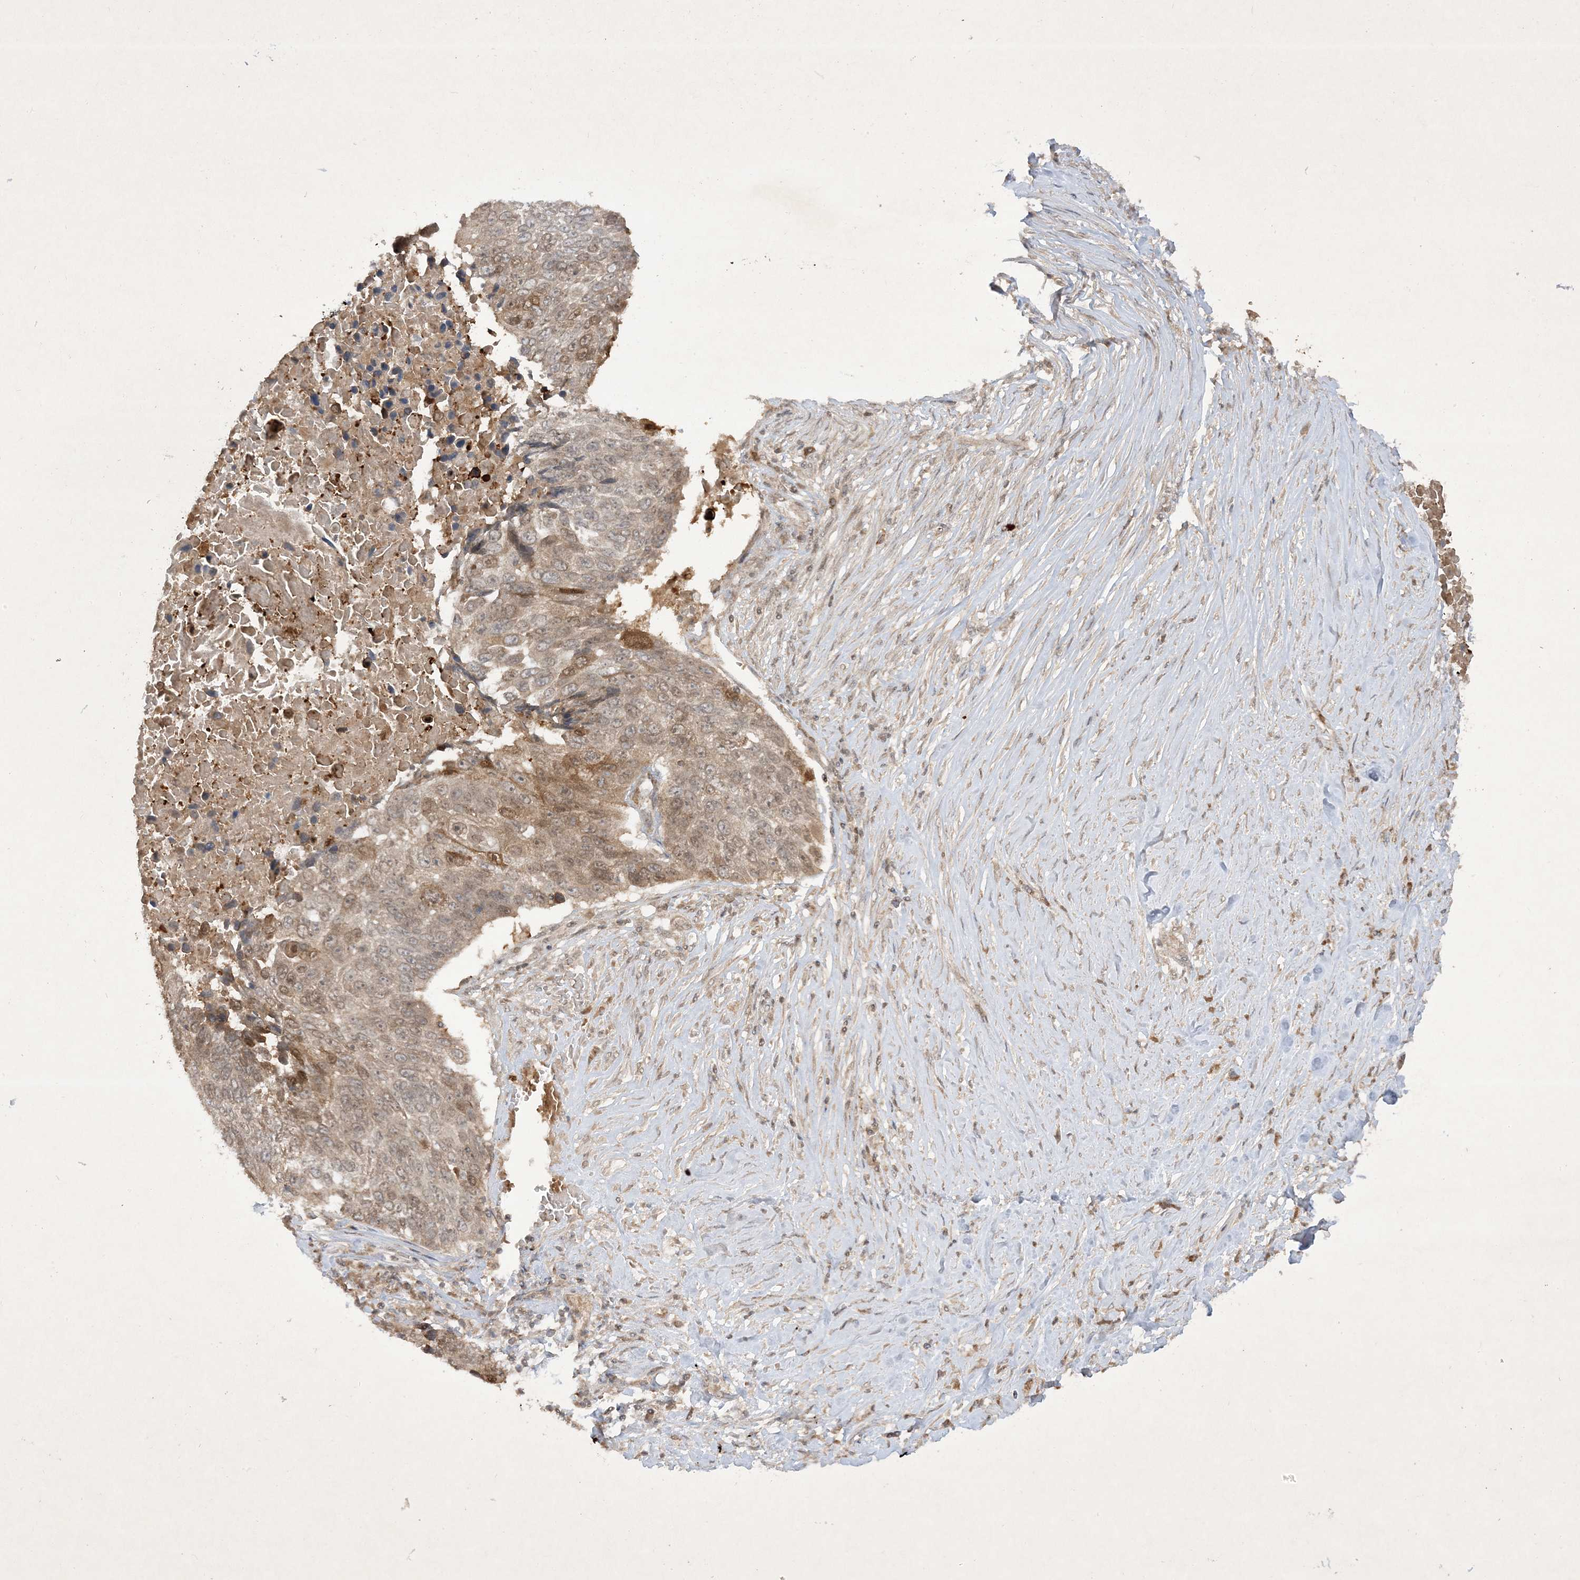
{"staining": {"intensity": "moderate", "quantity": ">75%", "location": "cytoplasmic/membranous,nuclear"}, "tissue": "lung cancer", "cell_type": "Tumor cells", "image_type": "cancer", "snomed": [{"axis": "morphology", "description": "Squamous cell carcinoma, NOS"}, {"axis": "topography", "description": "Lung"}], "caption": "Human lung squamous cell carcinoma stained with a brown dye displays moderate cytoplasmic/membranous and nuclear positive positivity in approximately >75% of tumor cells.", "gene": "ZNF213", "patient": {"sex": "male", "age": 66}}